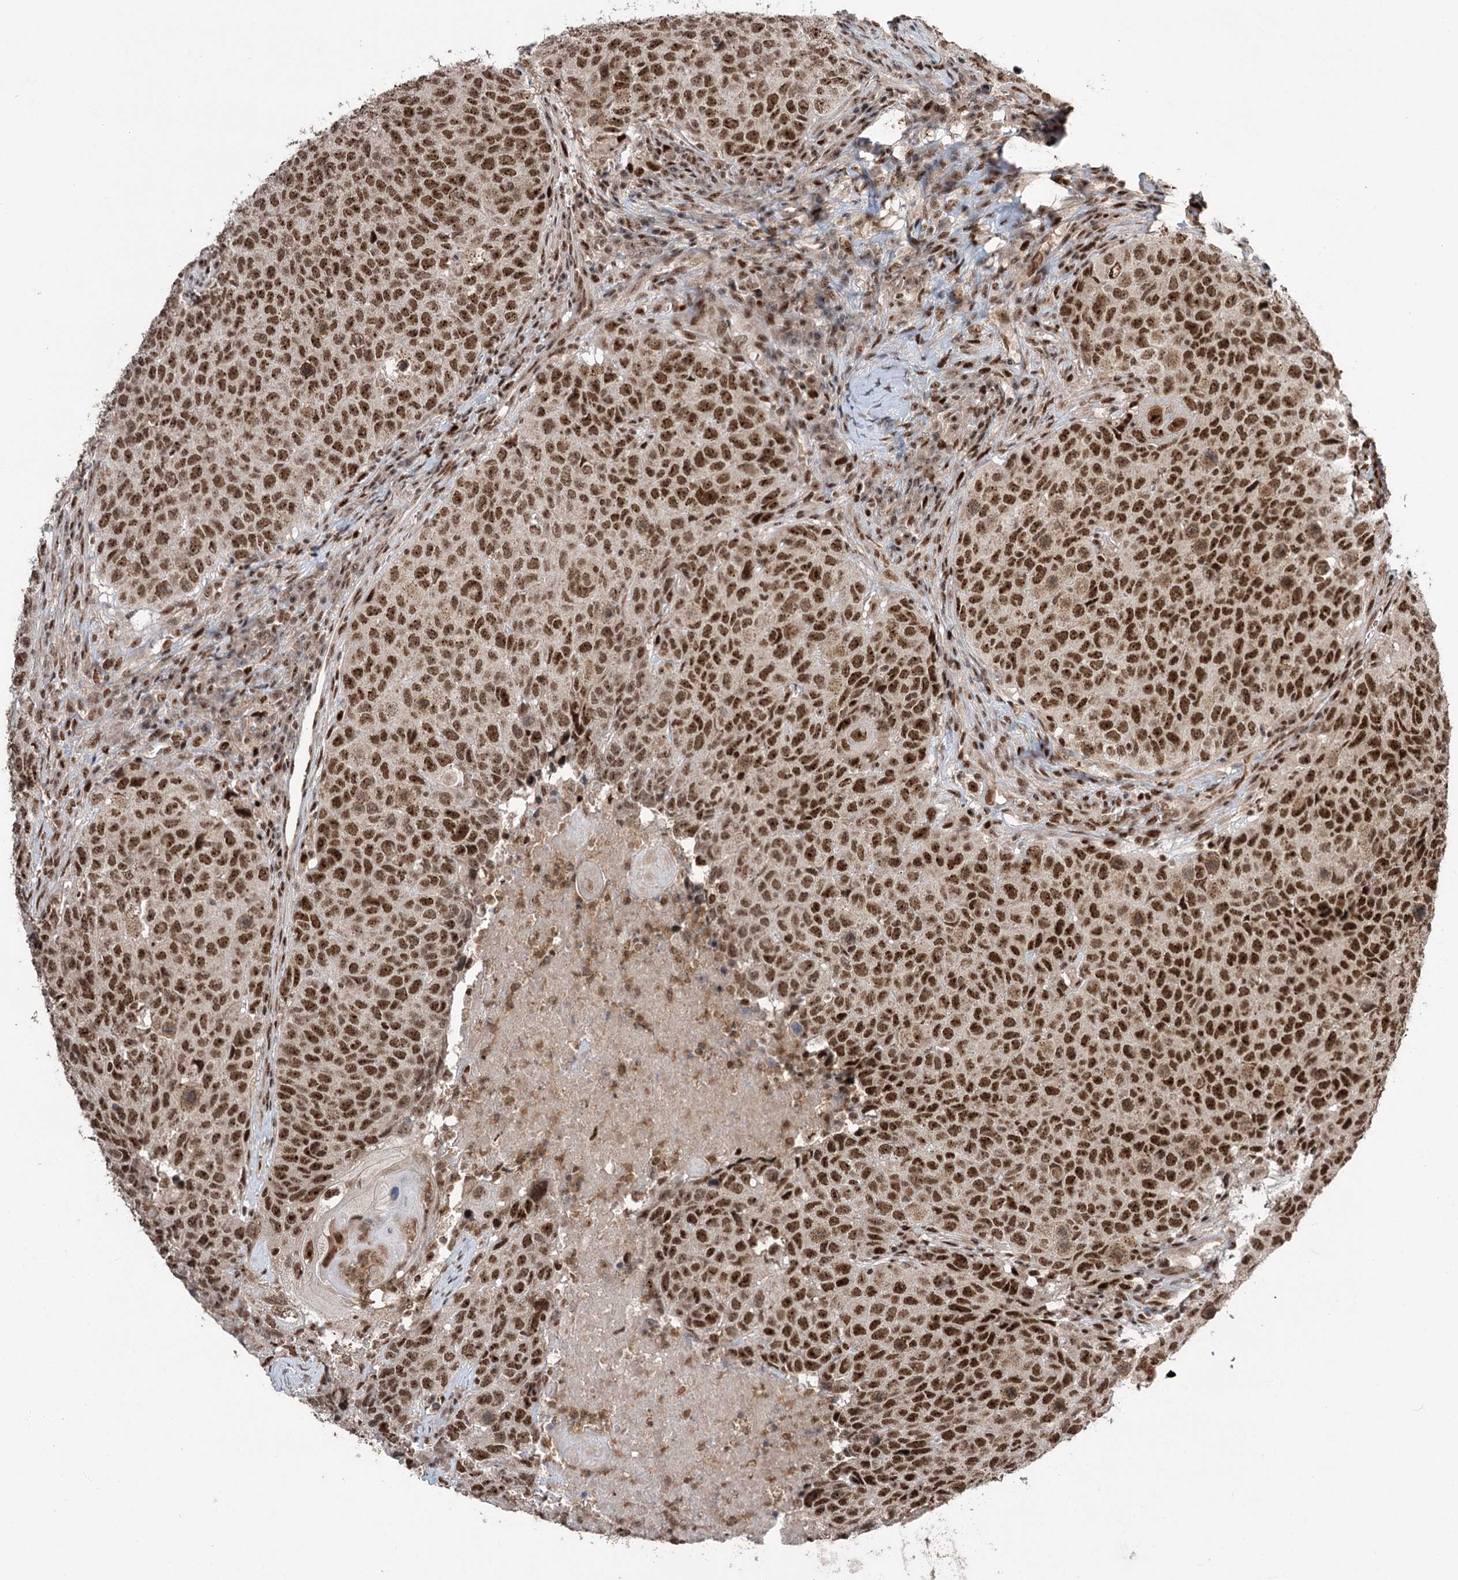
{"staining": {"intensity": "strong", "quantity": ">75%", "location": "nuclear"}, "tissue": "head and neck cancer", "cell_type": "Tumor cells", "image_type": "cancer", "snomed": [{"axis": "morphology", "description": "Squamous cell carcinoma, NOS"}, {"axis": "topography", "description": "Head-Neck"}], "caption": "Squamous cell carcinoma (head and neck) tissue reveals strong nuclear positivity in about >75% of tumor cells (DAB IHC with brightfield microscopy, high magnification).", "gene": "ERCC3", "patient": {"sex": "male", "age": 66}}